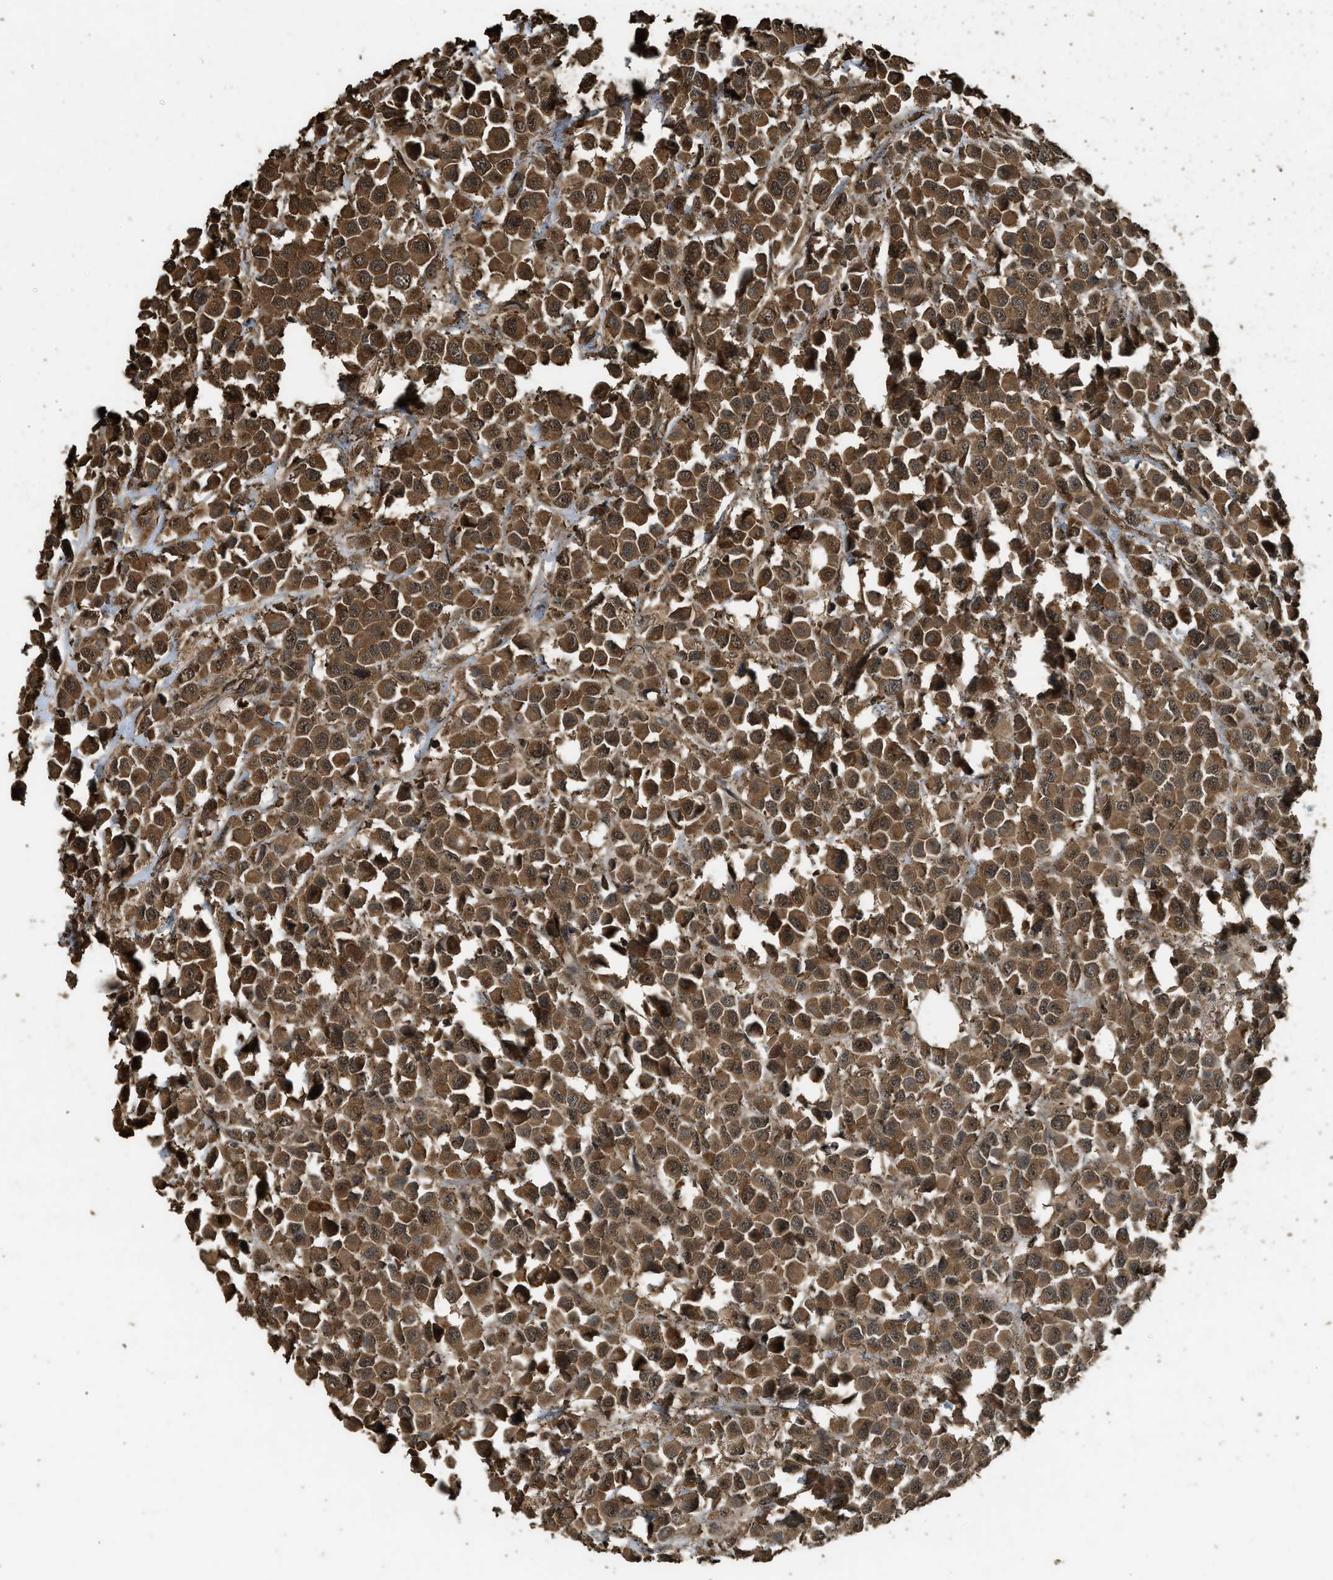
{"staining": {"intensity": "strong", "quantity": ">75%", "location": "cytoplasmic/membranous"}, "tissue": "breast cancer", "cell_type": "Tumor cells", "image_type": "cancer", "snomed": [{"axis": "morphology", "description": "Duct carcinoma"}, {"axis": "topography", "description": "Breast"}], "caption": "An IHC micrograph of tumor tissue is shown. Protein staining in brown highlights strong cytoplasmic/membranous positivity in breast cancer within tumor cells. The staining was performed using DAB, with brown indicating positive protein expression. Nuclei are stained blue with hematoxylin.", "gene": "MYBL2", "patient": {"sex": "female", "age": 61}}